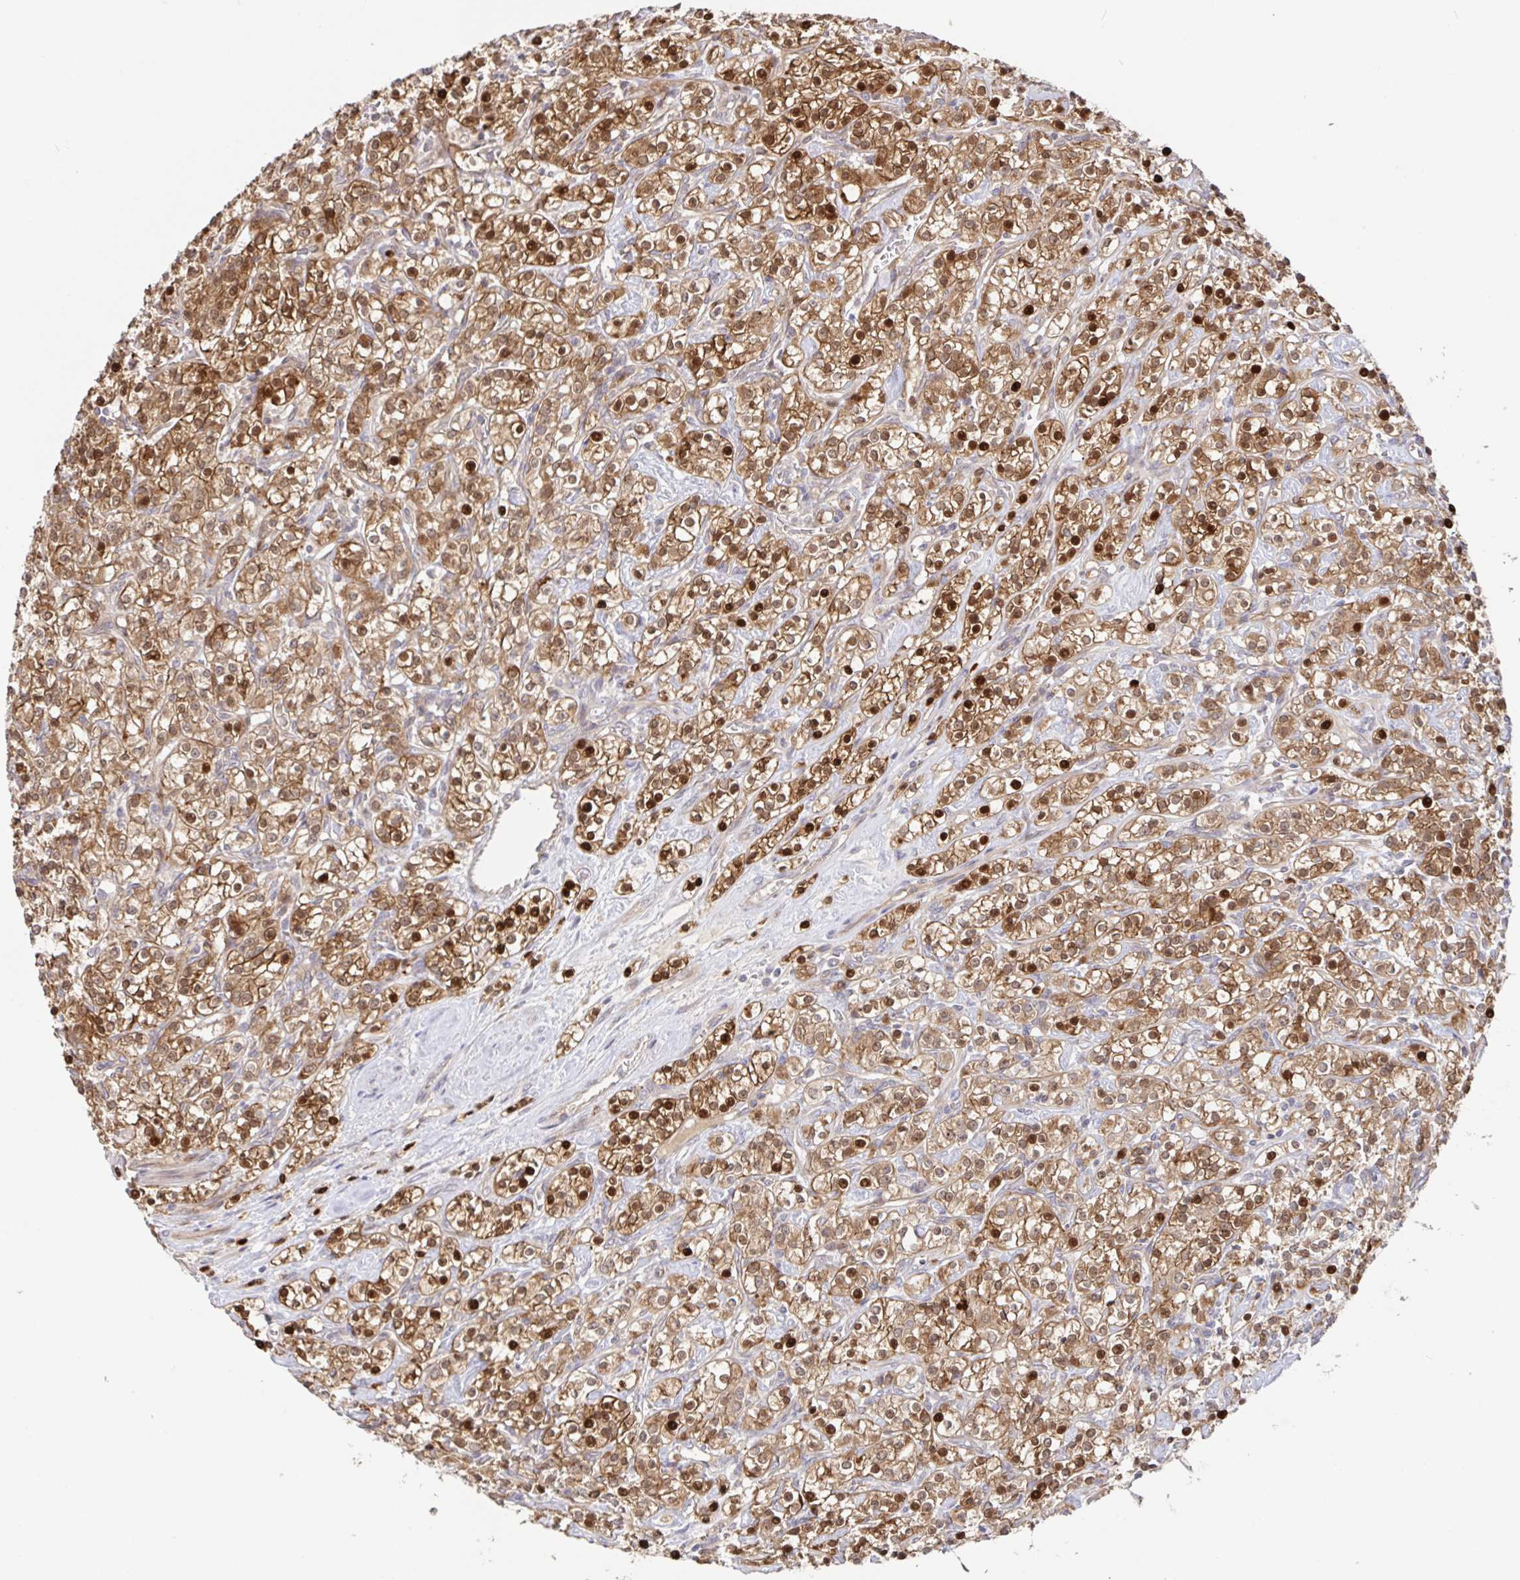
{"staining": {"intensity": "moderate", "quantity": ">75%", "location": "cytoplasmic/membranous,nuclear"}, "tissue": "renal cancer", "cell_type": "Tumor cells", "image_type": "cancer", "snomed": [{"axis": "morphology", "description": "Adenocarcinoma, NOS"}, {"axis": "topography", "description": "Kidney"}], "caption": "Adenocarcinoma (renal) tissue reveals moderate cytoplasmic/membranous and nuclear staining in approximately >75% of tumor cells", "gene": "AACS", "patient": {"sex": "male", "age": 77}}